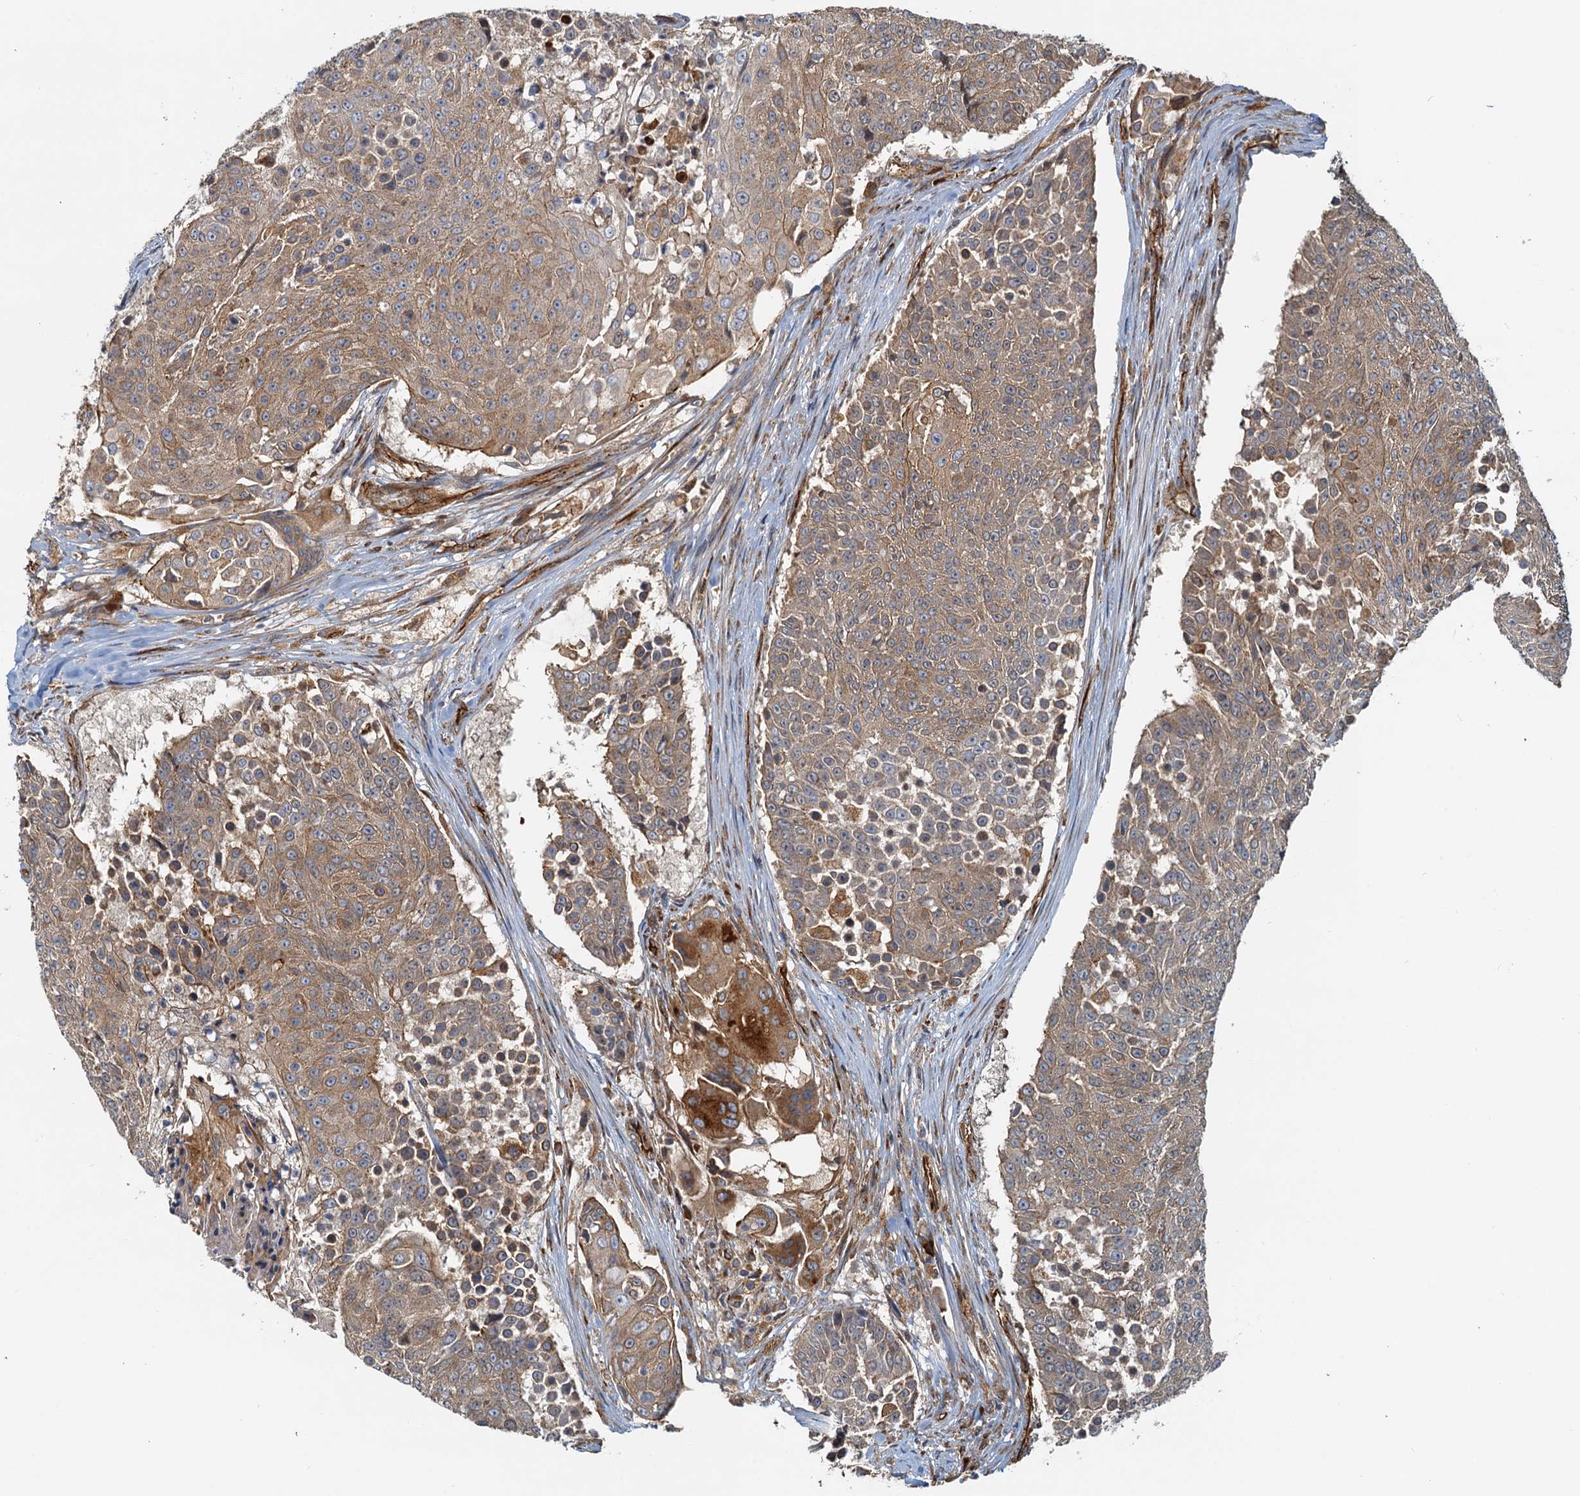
{"staining": {"intensity": "moderate", "quantity": ">75%", "location": "cytoplasmic/membranous"}, "tissue": "urothelial cancer", "cell_type": "Tumor cells", "image_type": "cancer", "snomed": [{"axis": "morphology", "description": "Urothelial carcinoma, High grade"}, {"axis": "topography", "description": "Urinary bladder"}], "caption": "Approximately >75% of tumor cells in urothelial carcinoma (high-grade) demonstrate moderate cytoplasmic/membranous protein positivity as visualized by brown immunohistochemical staining.", "gene": "NIPAL3", "patient": {"sex": "female", "age": 63}}